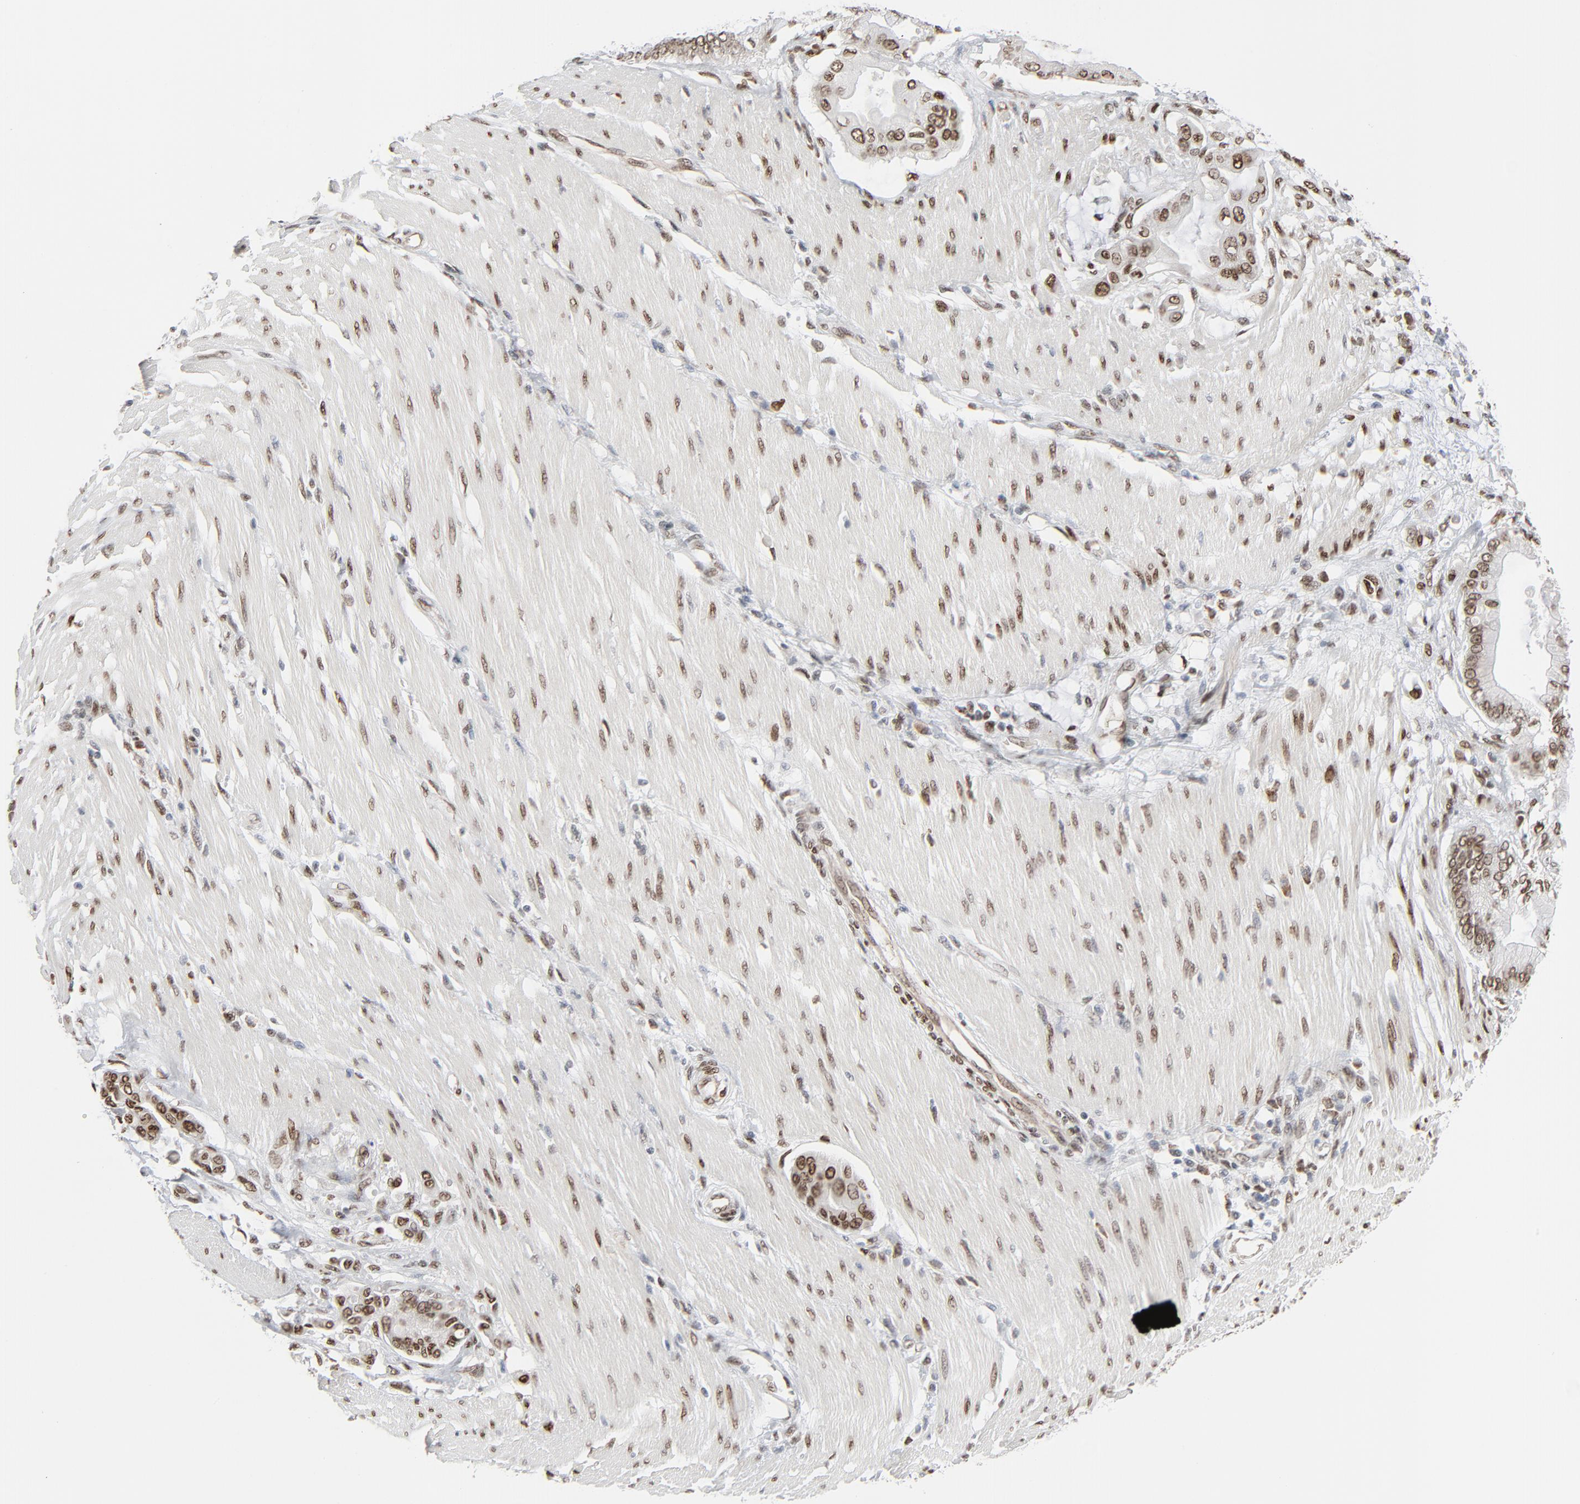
{"staining": {"intensity": "strong", "quantity": ">75%", "location": "nuclear"}, "tissue": "pancreatic cancer", "cell_type": "Tumor cells", "image_type": "cancer", "snomed": [{"axis": "morphology", "description": "Adenocarcinoma, NOS"}, {"axis": "morphology", "description": "Adenocarcinoma, metastatic, NOS"}, {"axis": "topography", "description": "Lymph node"}, {"axis": "topography", "description": "Pancreas"}, {"axis": "topography", "description": "Duodenum"}], "caption": "A histopathology image of metastatic adenocarcinoma (pancreatic) stained for a protein demonstrates strong nuclear brown staining in tumor cells.", "gene": "CUX1", "patient": {"sex": "female", "age": 64}}